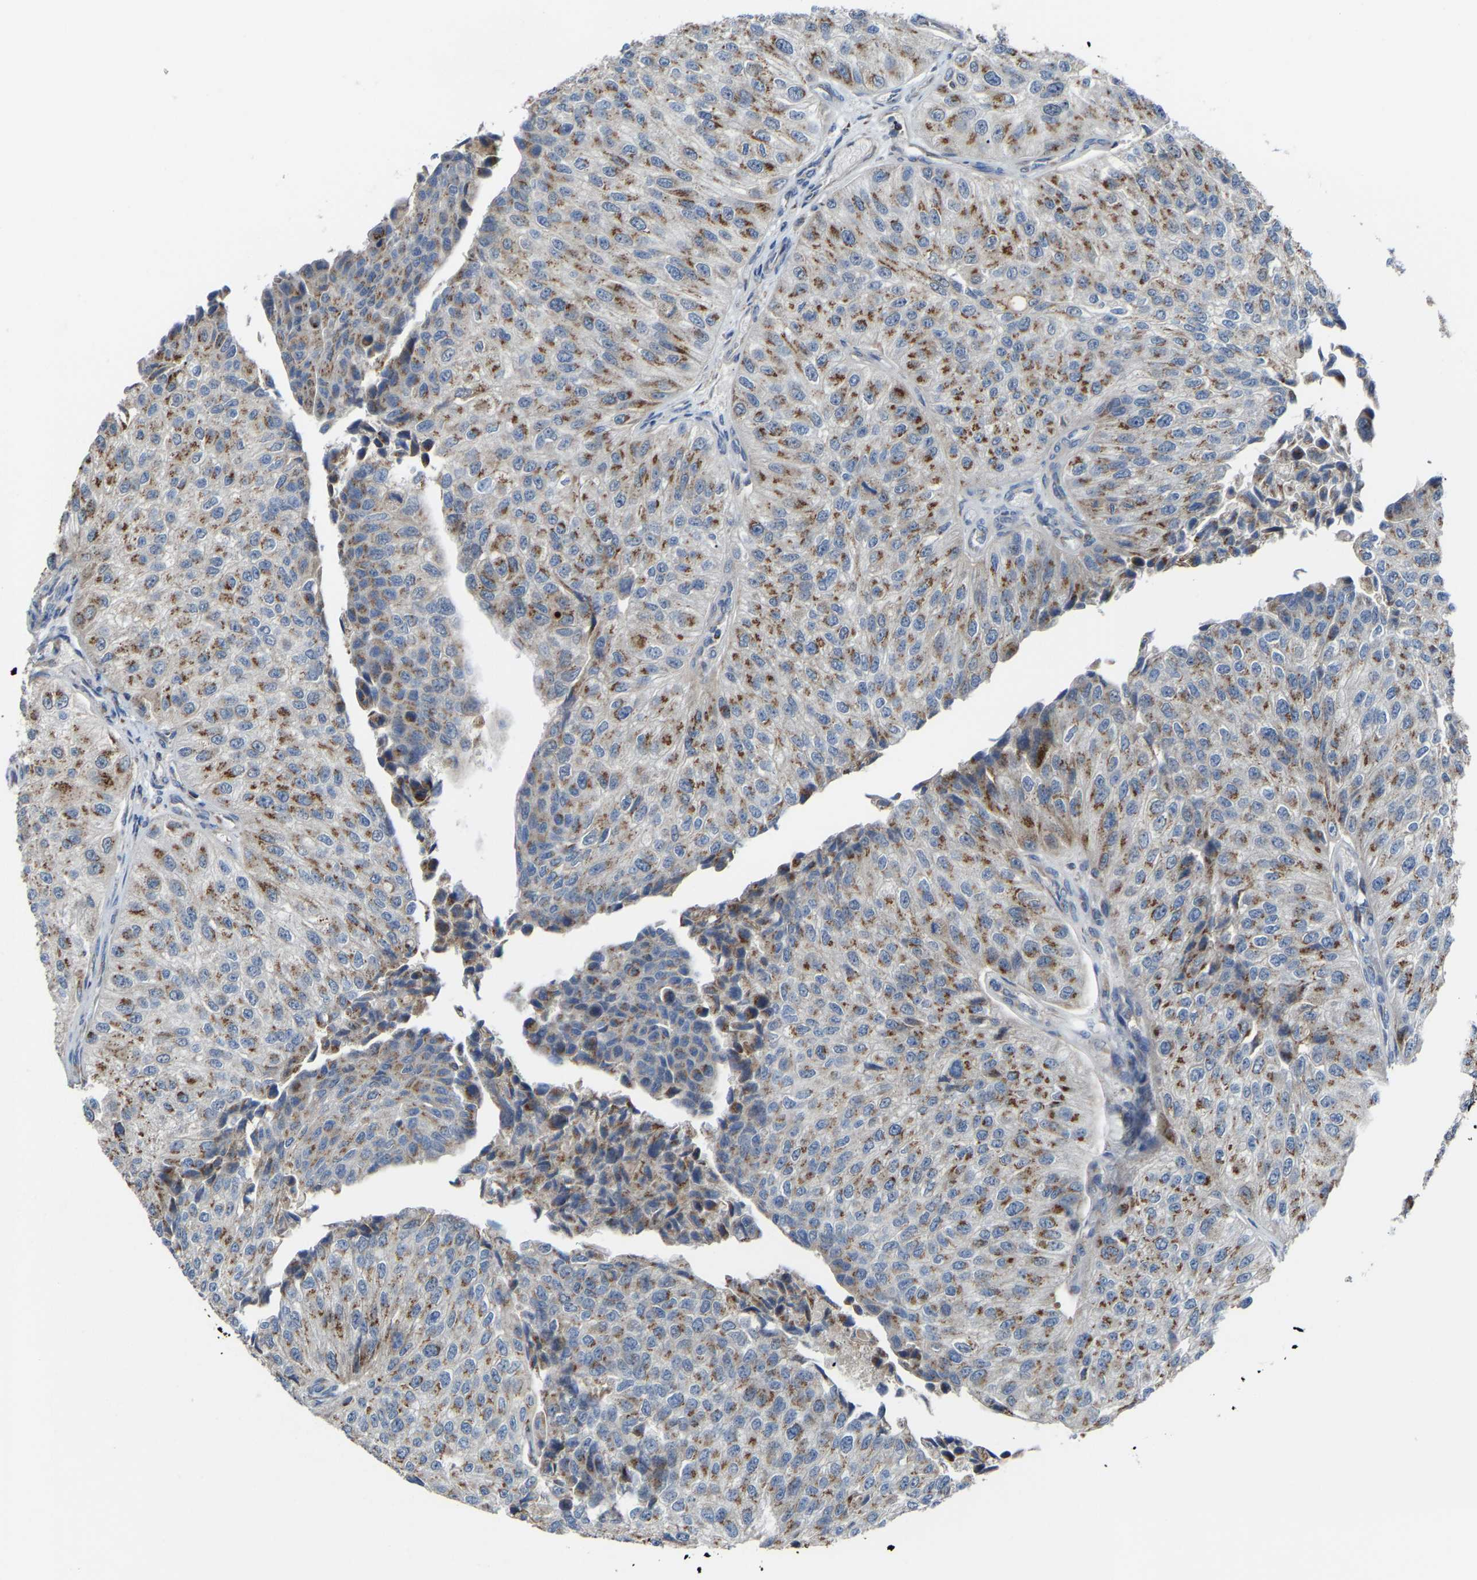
{"staining": {"intensity": "moderate", "quantity": ">75%", "location": "cytoplasmic/membranous"}, "tissue": "urothelial cancer", "cell_type": "Tumor cells", "image_type": "cancer", "snomed": [{"axis": "morphology", "description": "Urothelial carcinoma, High grade"}, {"axis": "topography", "description": "Kidney"}, {"axis": "topography", "description": "Urinary bladder"}], "caption": "A micrograph showing moderate cytoplasmic/membranous staining in about >75% of tumor cells in high-grade urothelial carcinoma, as visualized by brown immunohistochemical staining.", "gene": "CANT1", "patient": {"sex": "male", "age": 77}}